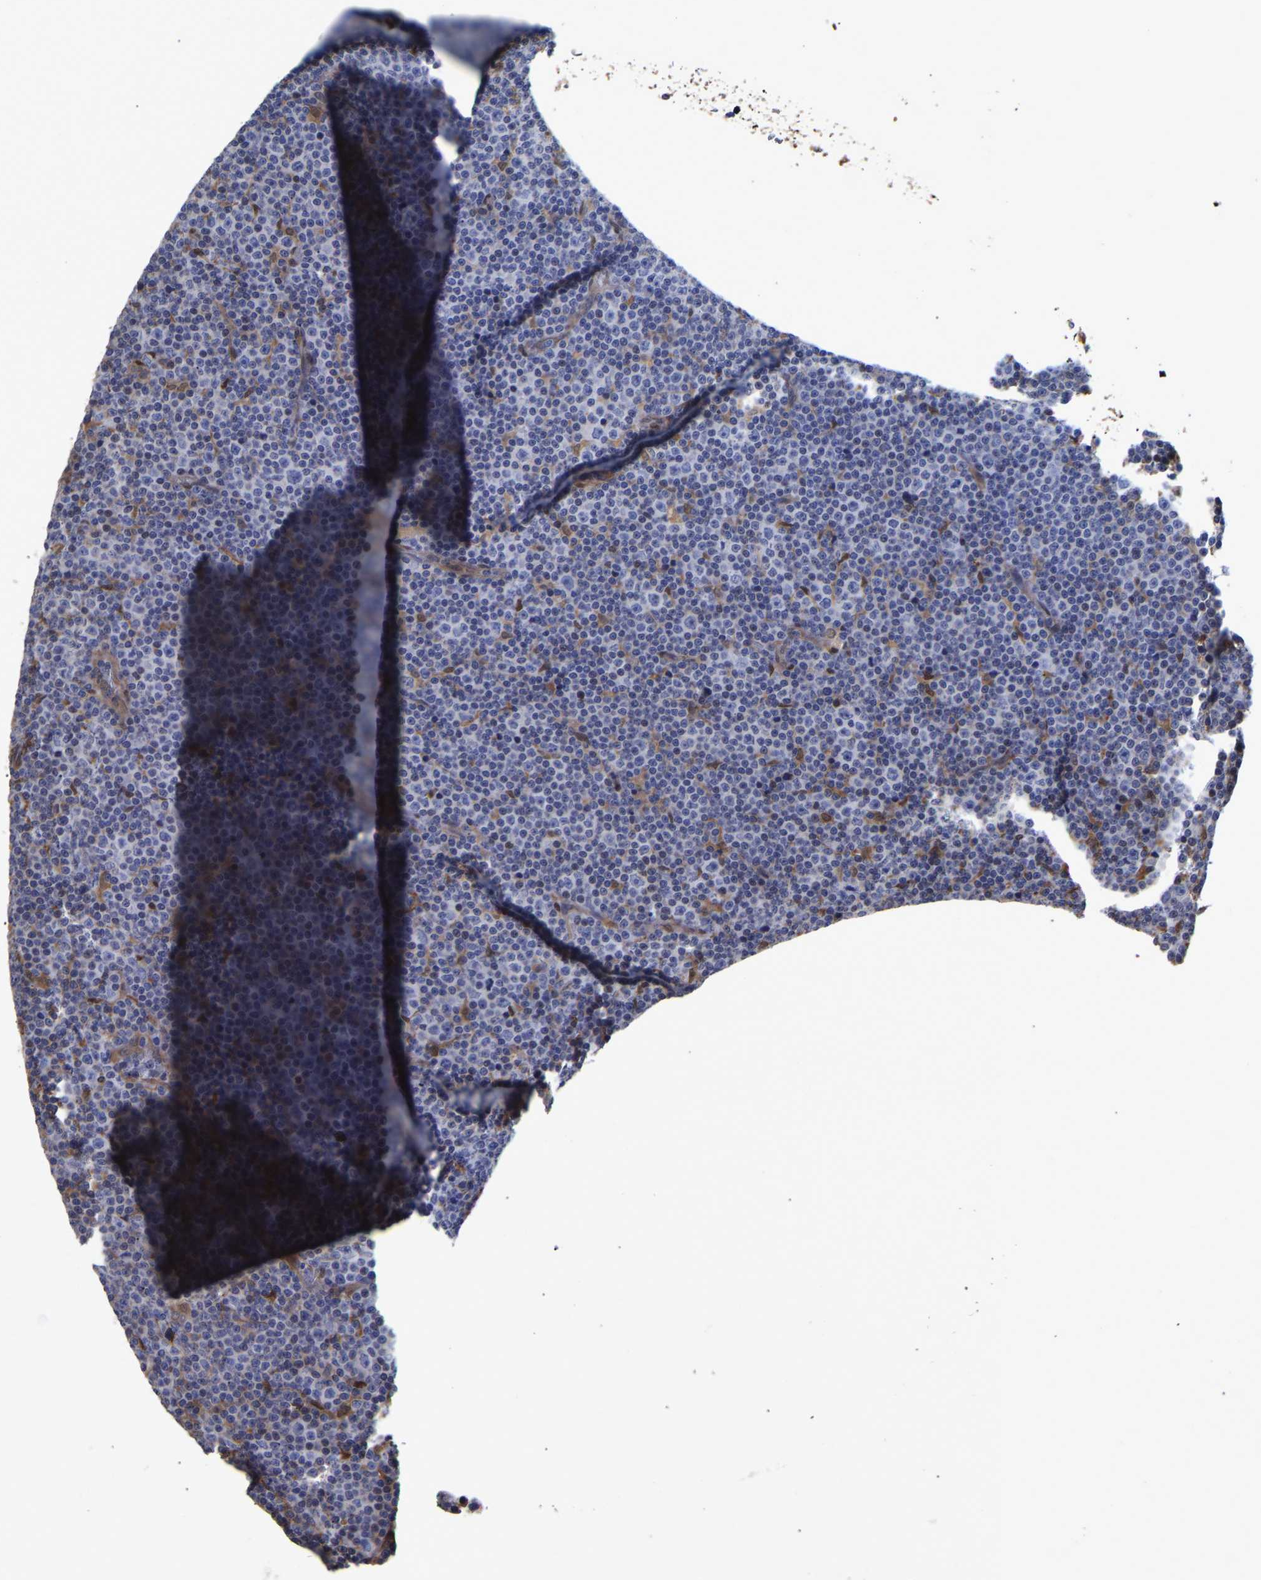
{"staining": {"intensity": "negative", "quantity": "none", "location": "none"}, "tissue": "lymphoma", "cell_type": "Tumor cells", "image_type": "cancer", "snomed": [{"axis": "morphology", "description": "Malignant lymphoma, non-Hodgkin's type, Low grade"}, {"axis": "topography", "description": "Lymph node"}], "caption": "There is no significant staining in tumor cells of malignant lymphoma, non-Hodgkin's type (low-grade).", "gene": "LIF", "patient": {"sex": "female", "age": 67}}